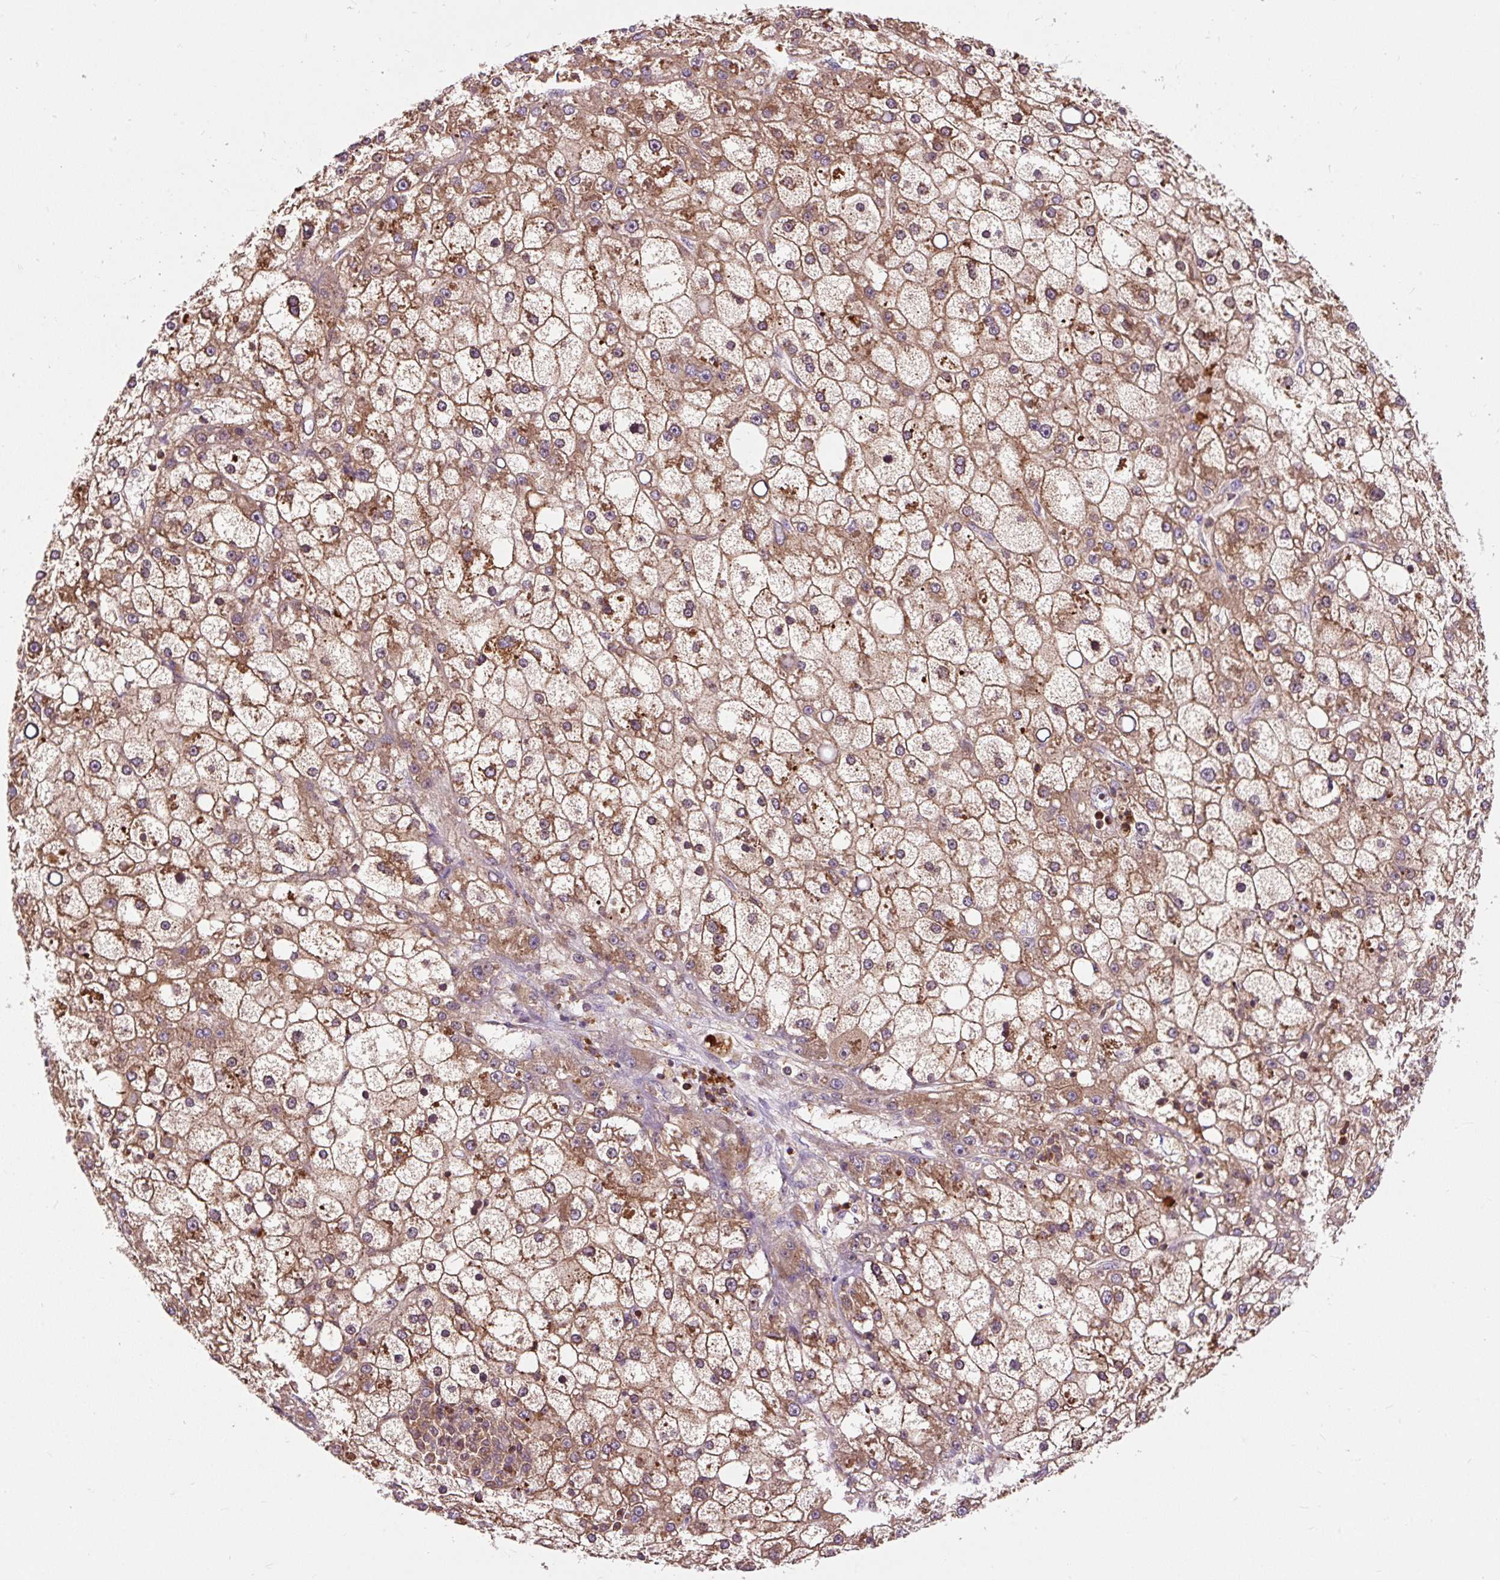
{"staining": {"intensity": "moderate", "quantity": ">75%", "location": "cytoplasmic/membranous"}, "tissue": "liver cancer", "cell_type": "Tumor cells", "image_type": "cancer", "snomed": [{"axis": "morphology", "description": "Carcinoma, Hepatocellular, NOS"}, {"axis": "topography", "description": "Liver"}], "caption": "Immunohistochemical staining of human liver hepatocellular carcinoma reveals medium levels of moderate cytoplasmic/membranous protein expression in approximately >75% of tumor cells. The staining is performed using DAB brown chromogen to label protein expression. The nuclei are counter-stained blue using hematoxylin.", "gene": "CISD3", "patient": {"sex": "male", "age": 67}}